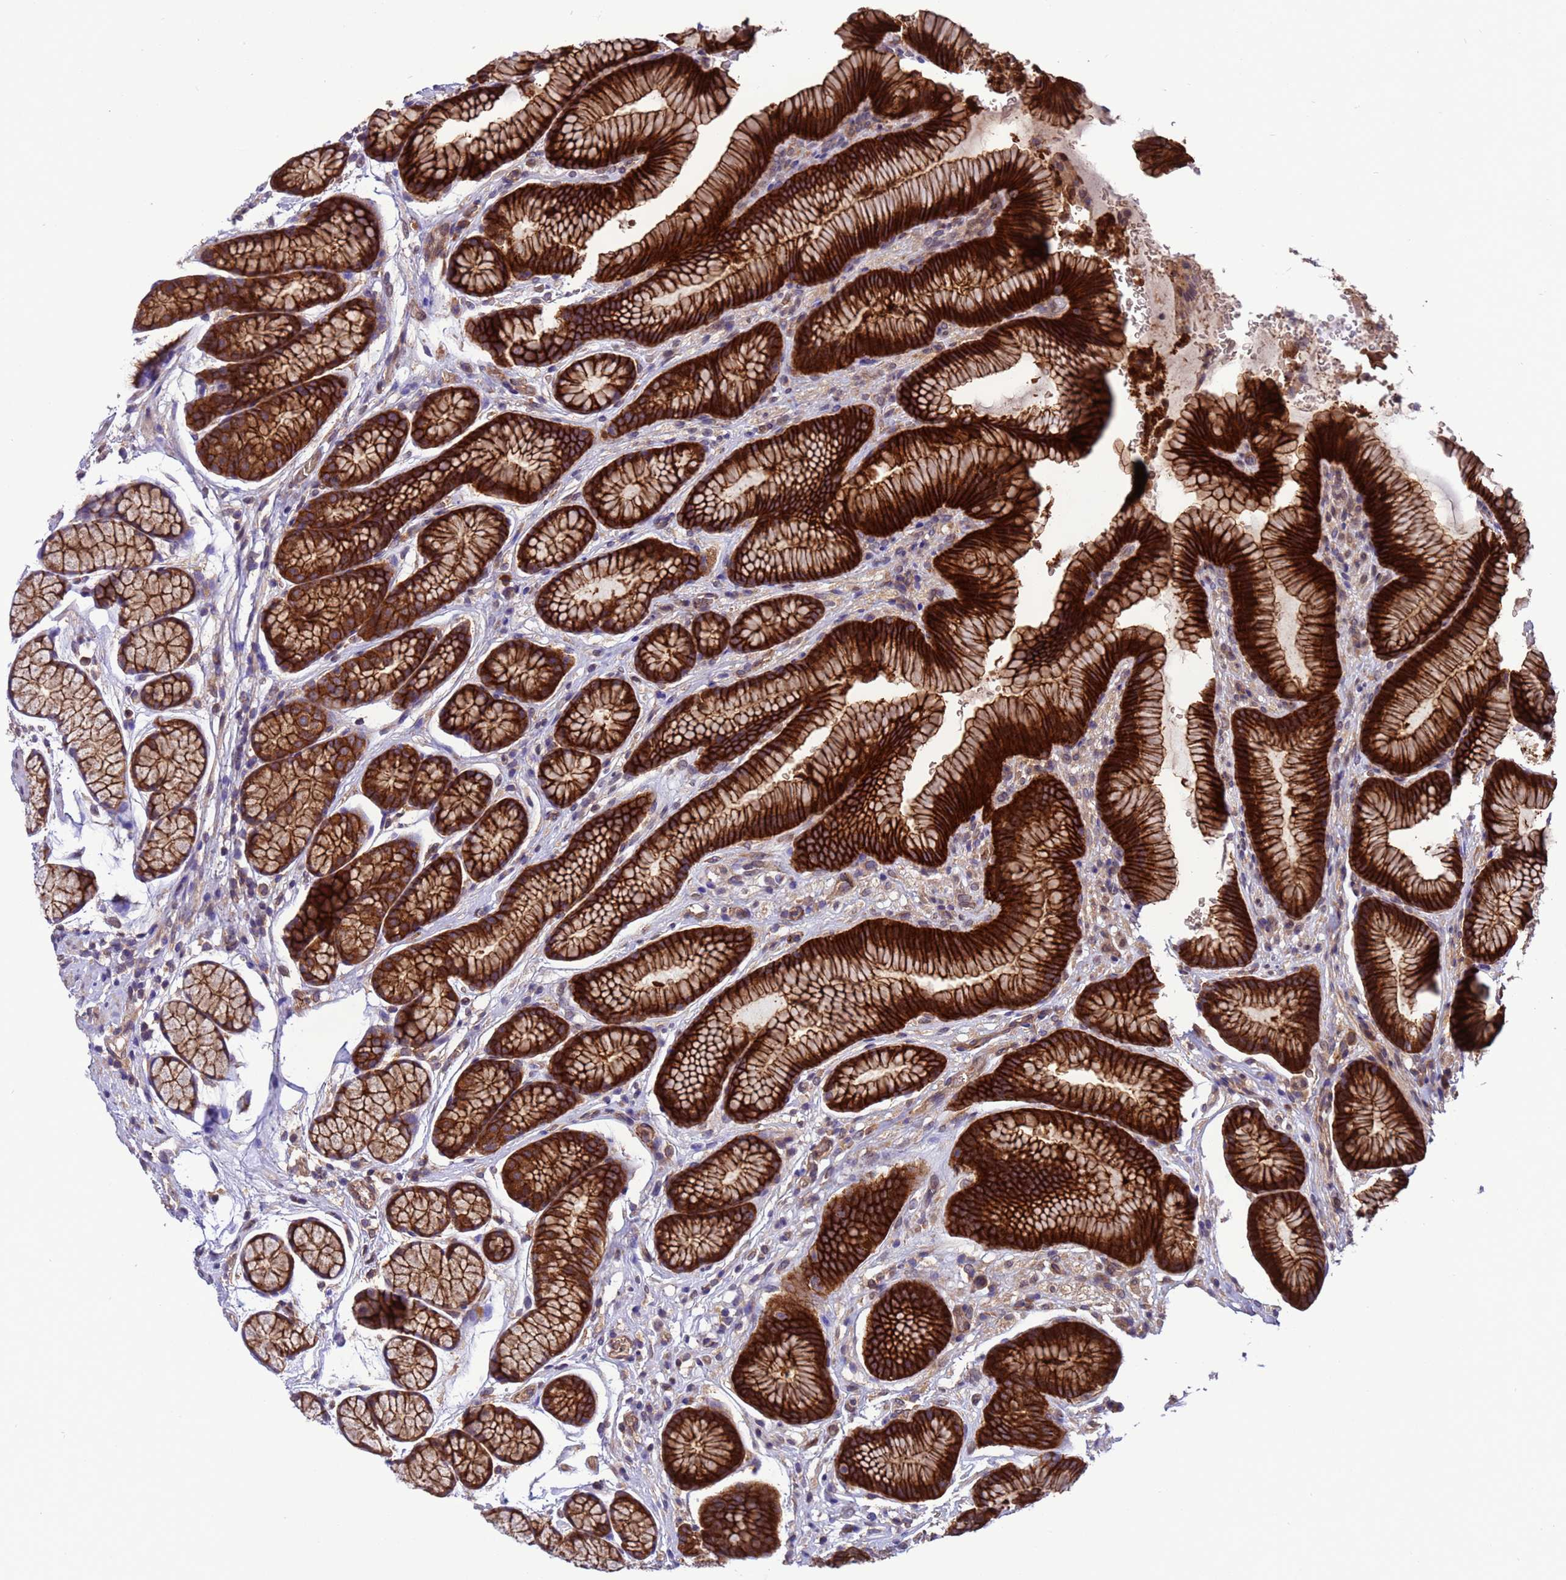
{"staining": {"intensity": "strong", "quantity": ">75%", "location": "cytoplasmic/membranous"}, "tissue": "stomach", "cell_type": "Glandular cells", "image_type": "normal", "snomed": [{"axis": "morphology", "description": "Normal tissue, NOS"}, {"axis": "topography", "description": "Stomach"}], "caption": "The photomicrograph exhibits staining of benign stomach, revealing strong cytoplasmic/membranous protein staining (brown color) within glandular cells.", "gene": "ARHGAP12", "patient": {"sex": "male", "age": 42}}